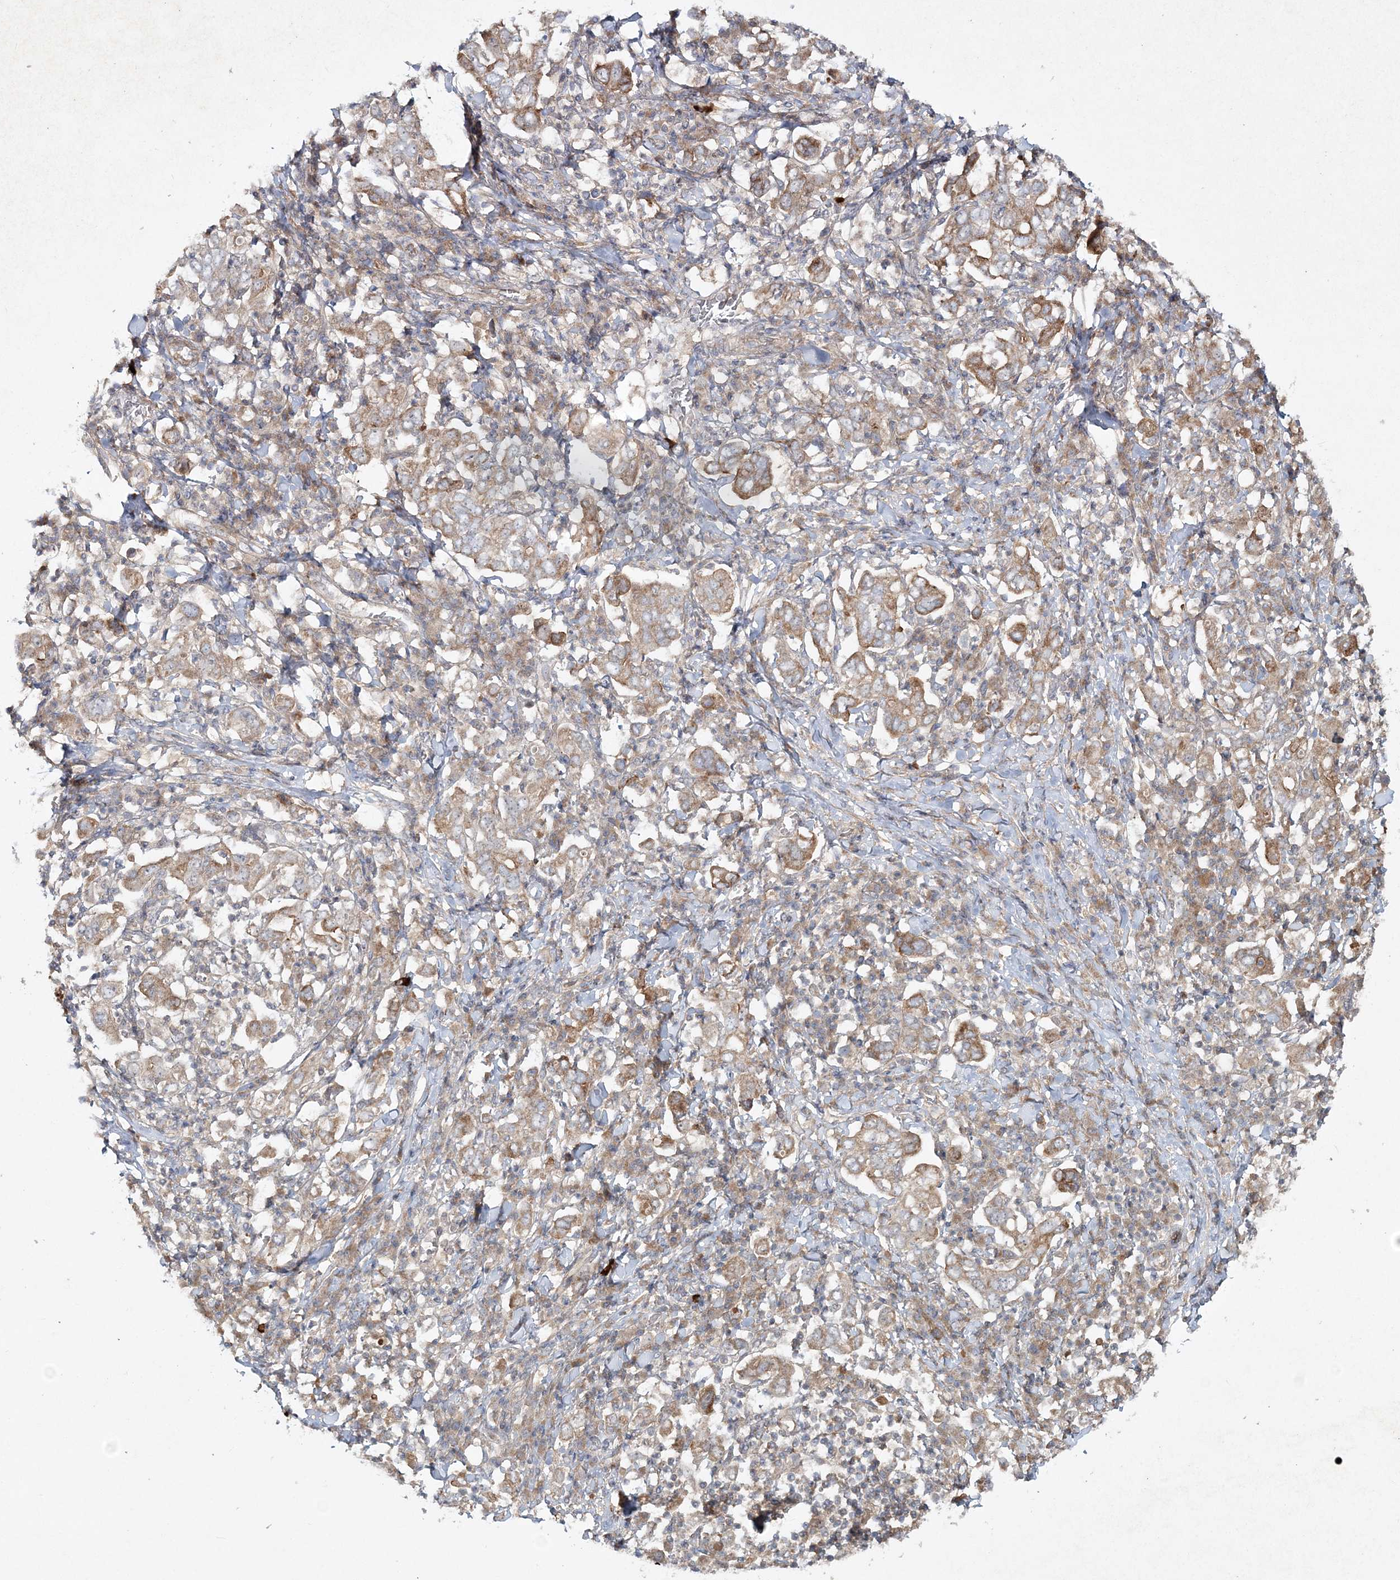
{"staining": {"intensity": "moderate", "quantity": ">75%", "location": "cytoplasmic/membranous"}, "tissue": "stomach cancer", "cell_type": "Tumor cells", "image_type": "cancer", "snomed": [{"axis": "morphology", "description": "Adenocarcinoma, NOS"}, {"axis": "topography", "description": "Stomach, upper"}], "caption": "High-magnification brightfield microscopy of stomach cancer stained with DAB (brown) and counterstained with hematoxylin (blue). tumor cells exhibit moderate cytoplasmic/membranous positivity is appreciated in about>75% of cells.", "gene": "MOCS2", "patient": {"sex": "male", "age": 62}}